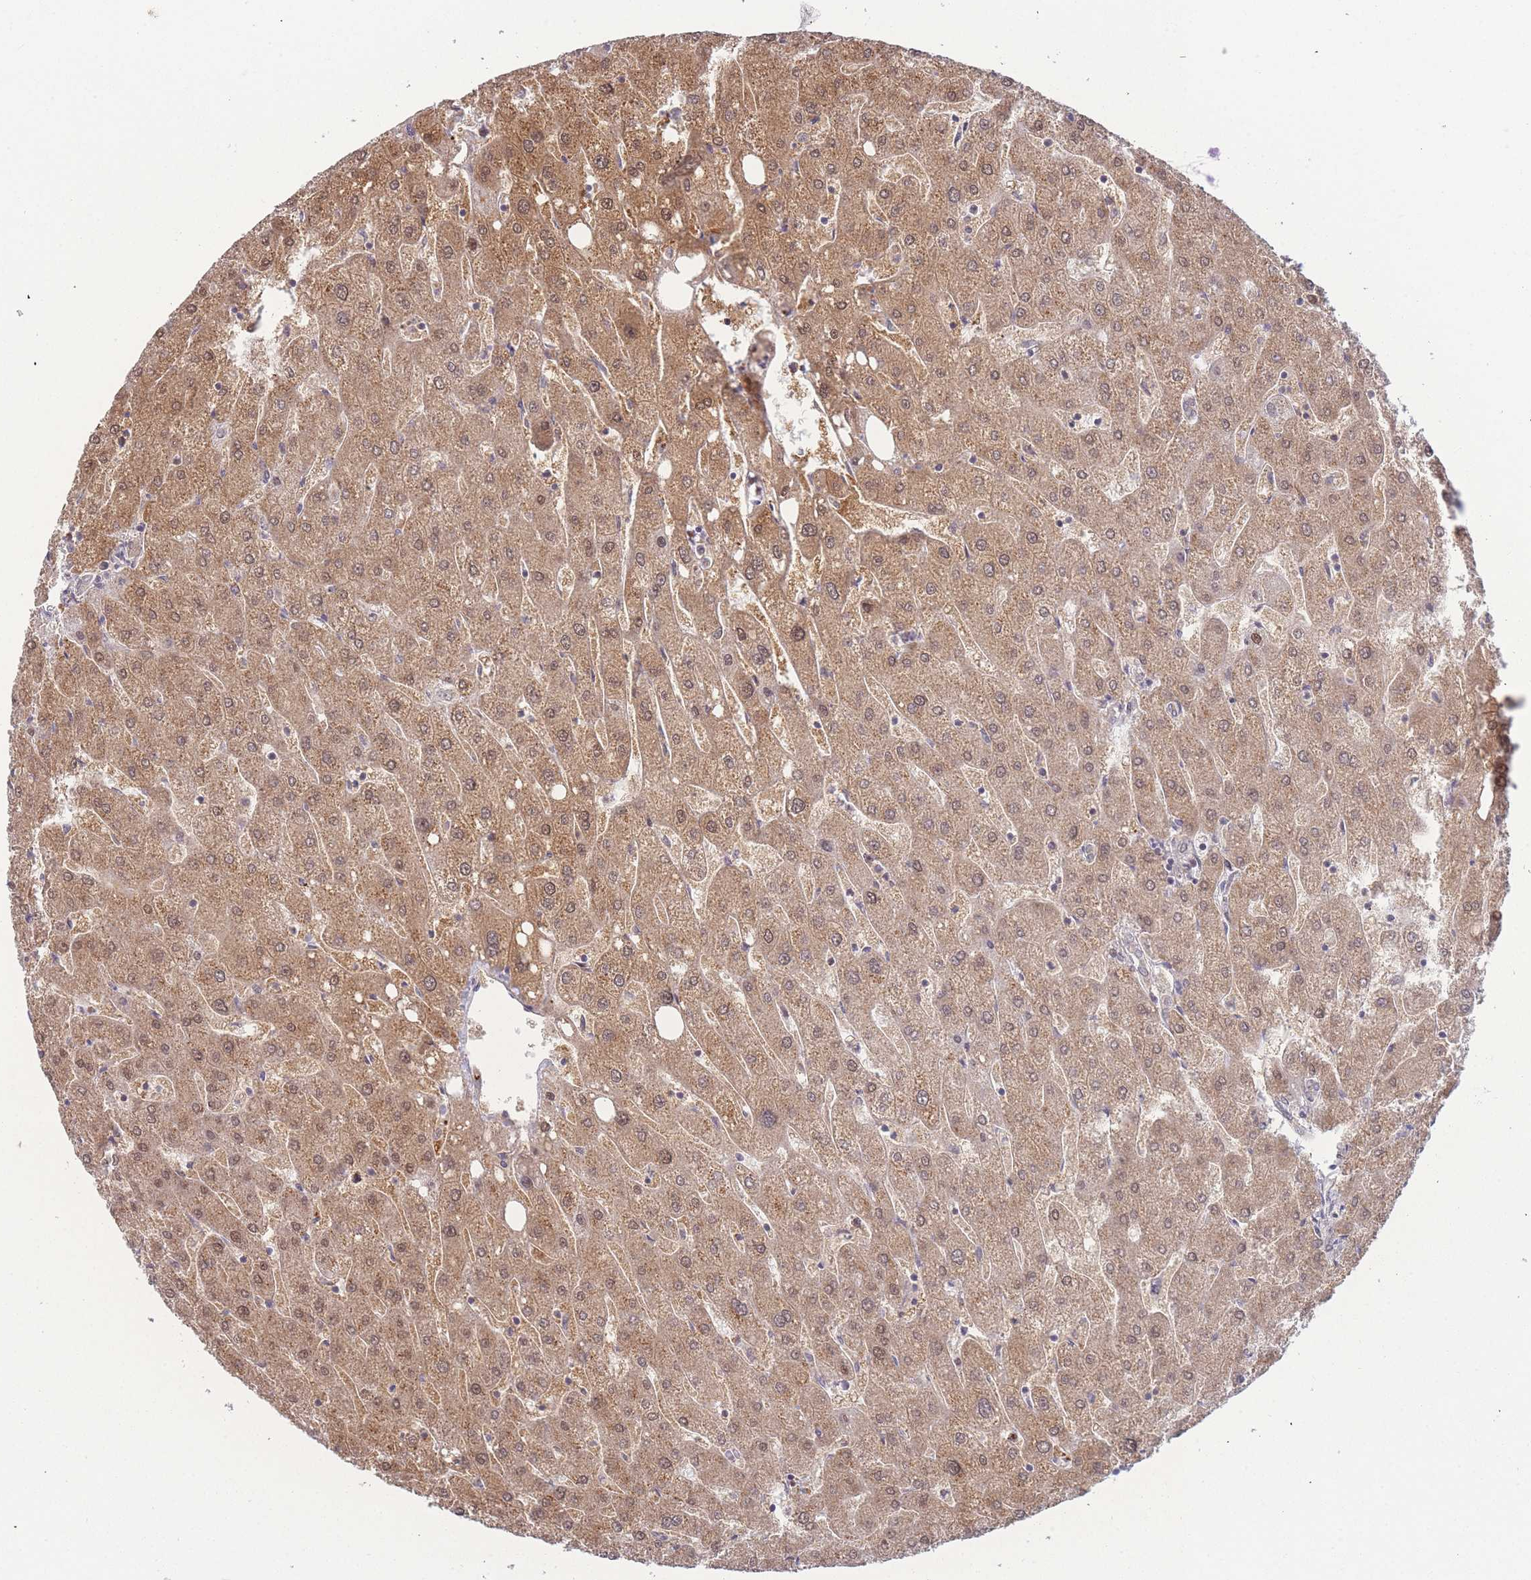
{"staining": {"intensity": "weak", "quantity": ">75%", "location": "cytoplasmic/membranous,nuclear"}, "tissue": "liver", "cell_type": "Cholangiocytes", "image_type": "normal", "snomed": [{"axis": "morphology", "description": "Normal tissue, NOS"}, {"axis": "topography", "description": "Liver"}], "caption": "An immunohistochemistry histopathology image of unremarkable tissue is shown. Protein staining in brown shows weak cytoplasmic/membranous,nuclear positivity in liver within cholangiocytes. The protein of interest is stained brown, and the nuclei are stained in blue (DAB (3,3'-diaminobenzidine) IHC with brightfield microscopy, high magnification).", "gene": "DEAF1", "patient": {"sex": "male", "age": 67}}